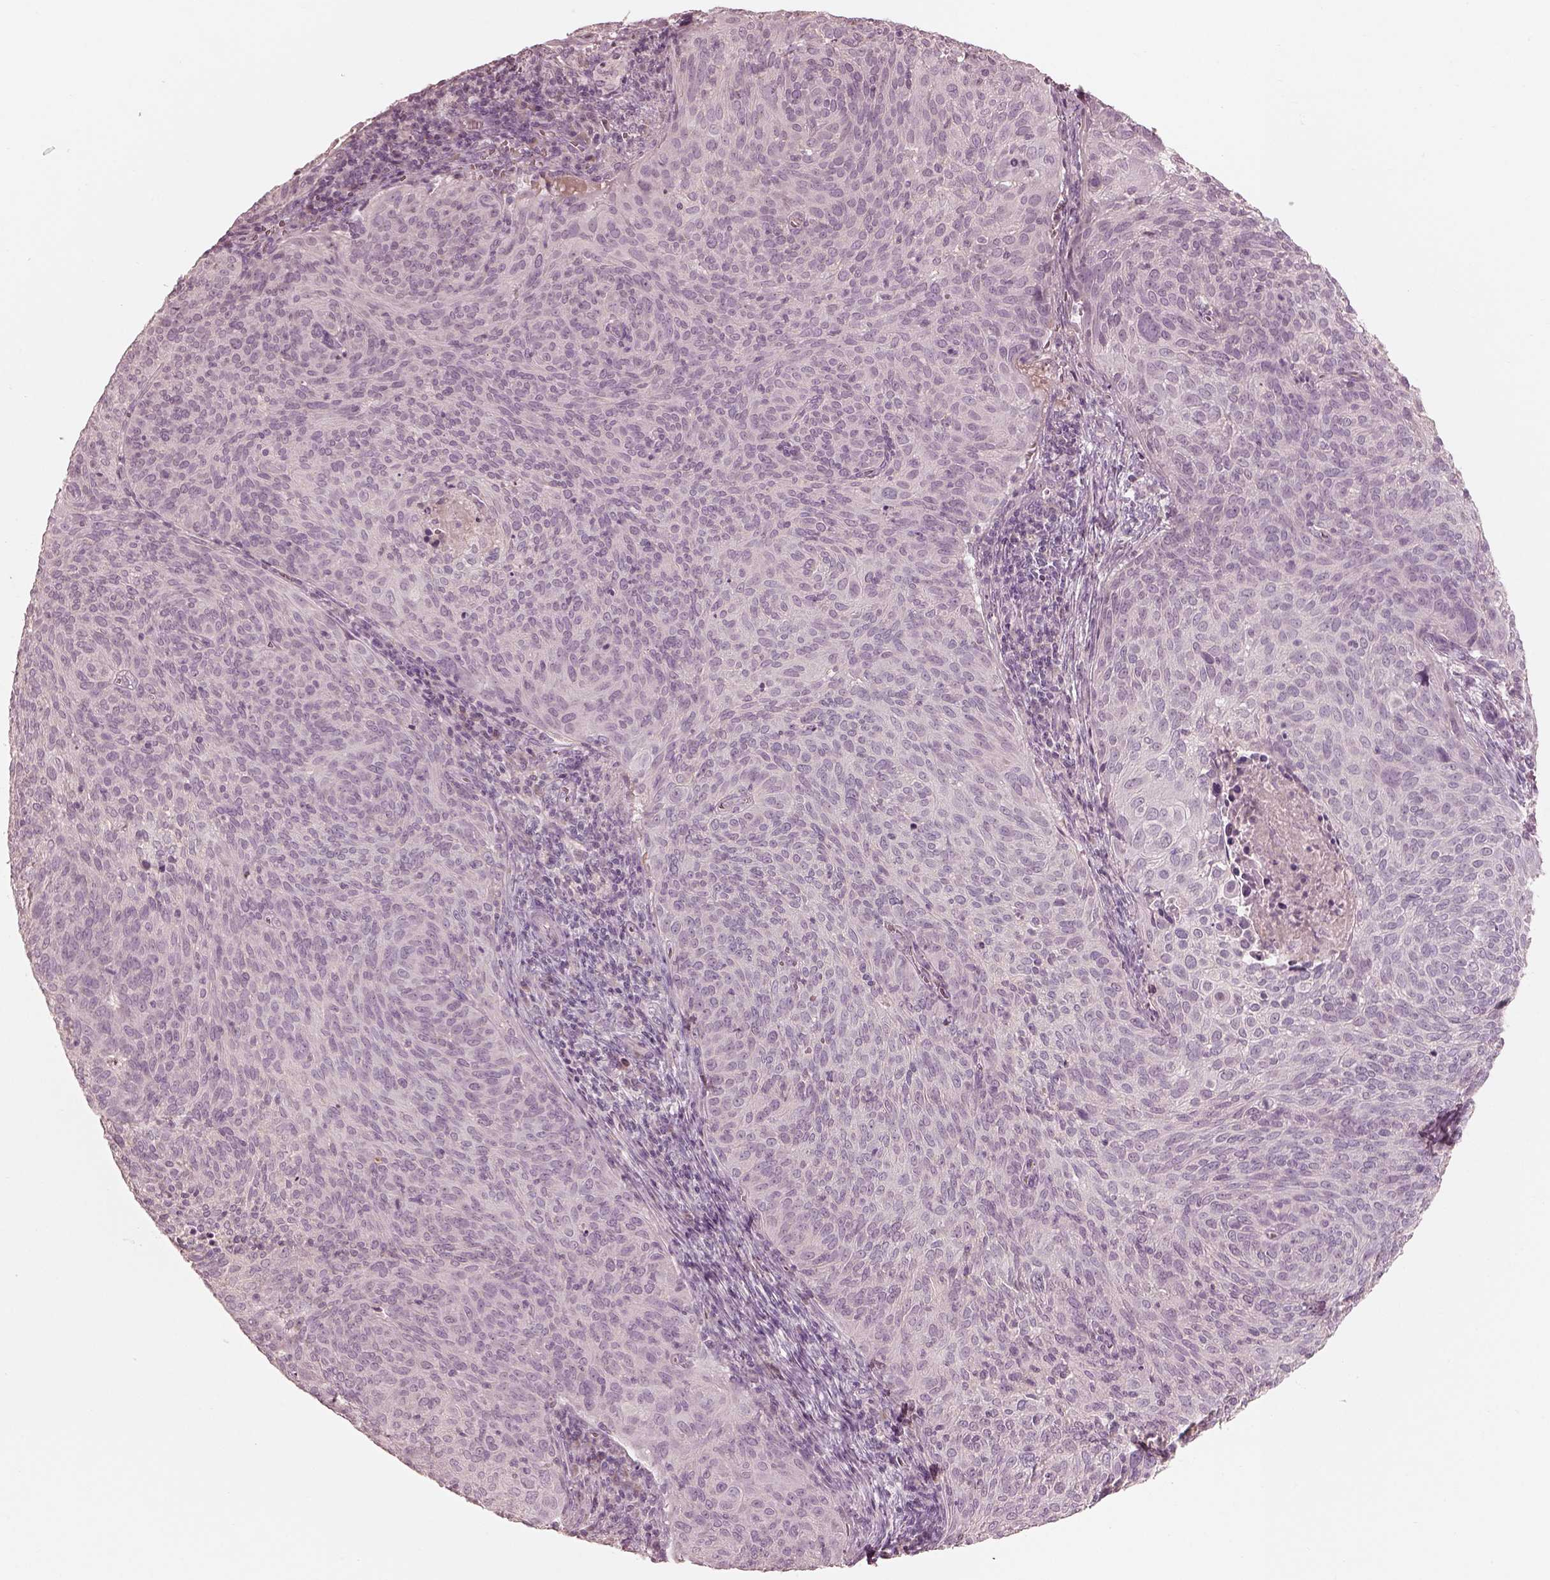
{"staining": {"intensity": "negative", "quantity": "none", "location": "none"}, "tissue": "cervical cancer", "cell_type": "Tumor cells", "image_type": "cancer", "snomed": [{"axis": "morphology", "description": "Squamous cell carcinoma, NOS"}, {"axis": "topography", "description": "Cervix"}], "caption": "This is an immunohistochemistry photomicrograph of human cervical cancer (squamous cell carcinoma). There is no staining in tumor cells.", "gene": "ANKLE1", "patient": {"sex": "female", "age": 39}}